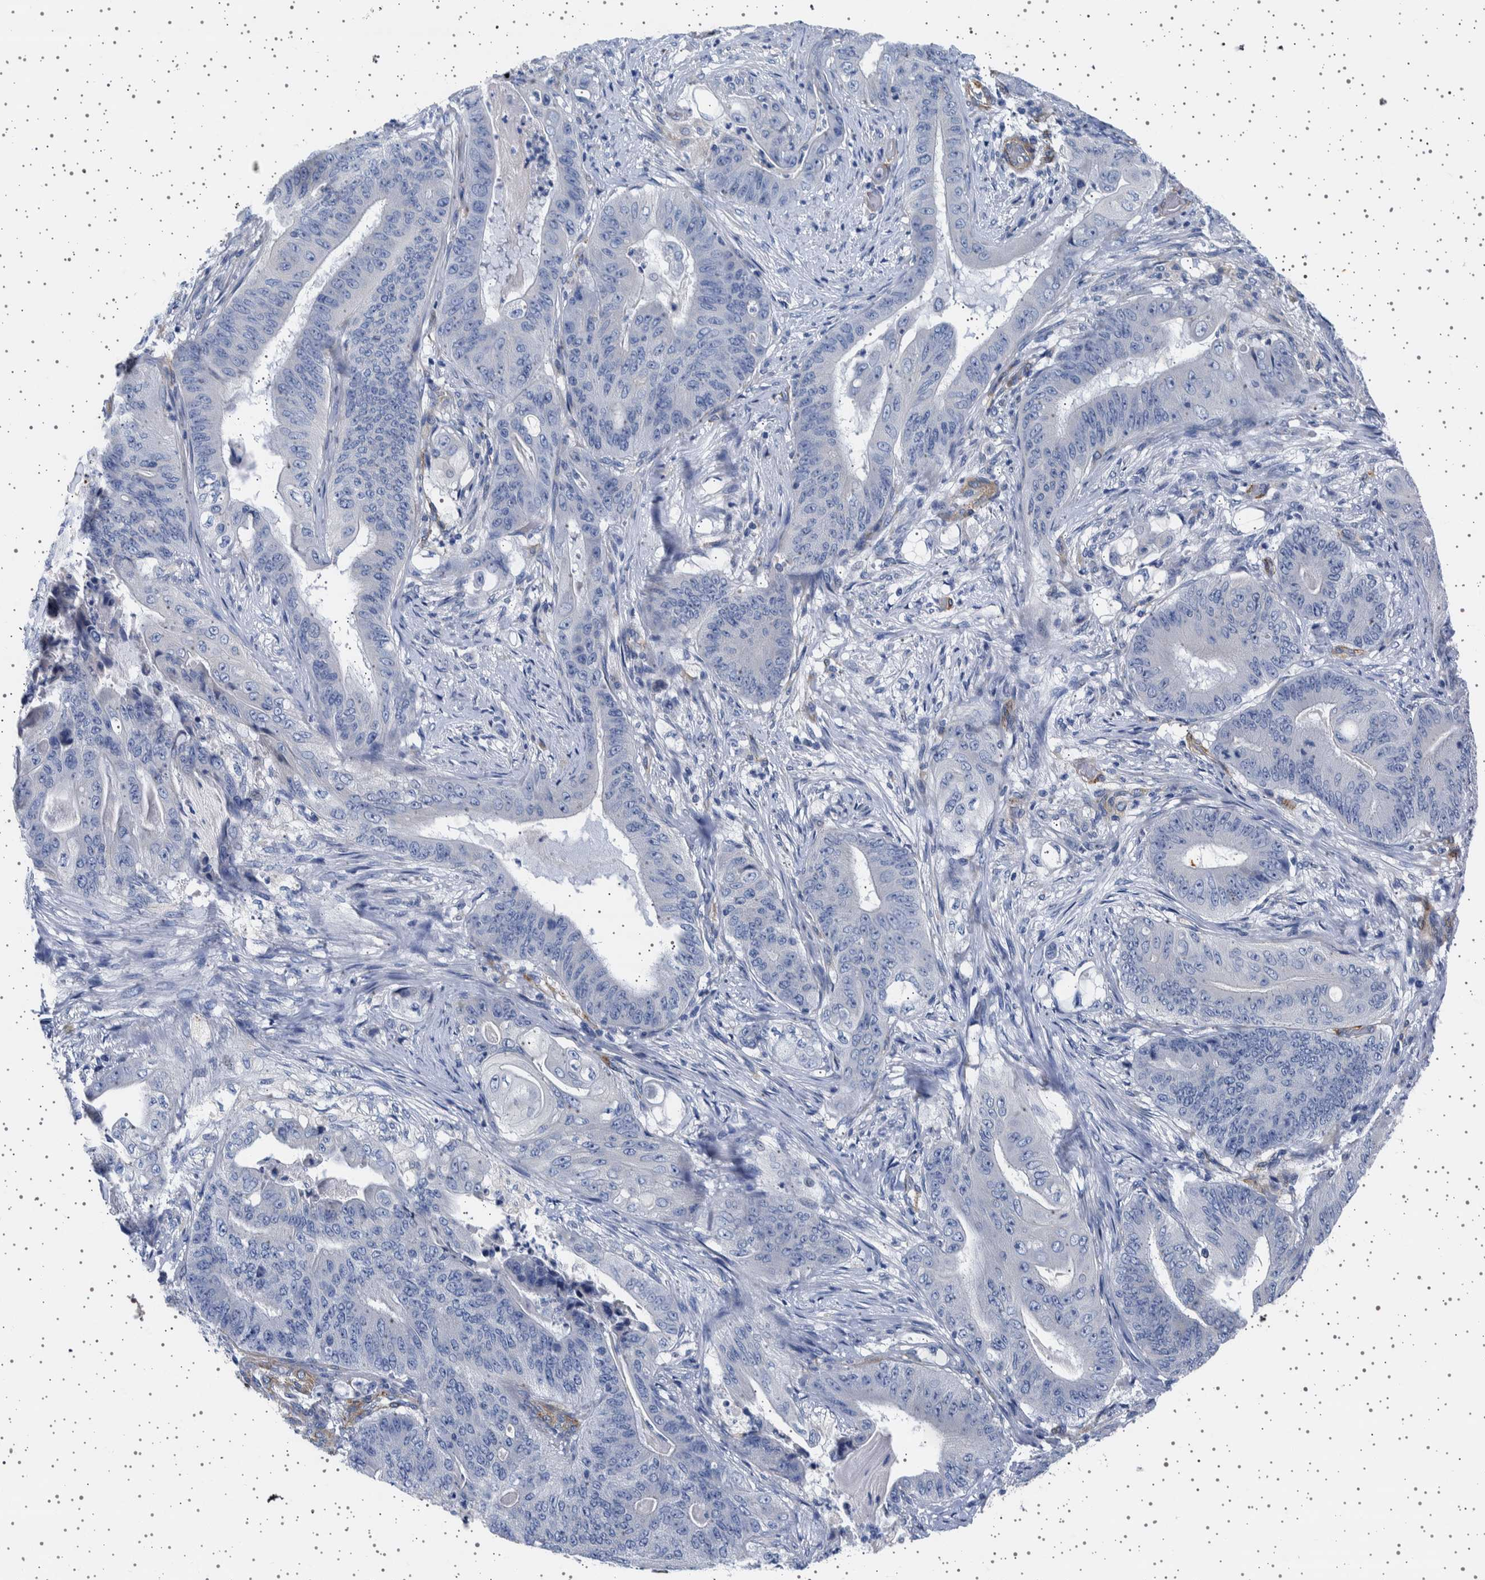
{"staining": {"intensity": "negative", "quantity": "none", "location": "none"}, "tissue": "stomach cancer", "cell_type": "Tumor cells", "image_type": "cancer", "snomed": [{"axis": "morphology", "description": "Adenocarcinoma, NOS"}, {"axis": "topography", "description": "Stomach"}], "caption": "A high-resolution histopathology image shows IHC staining of stomach cancer, which reveals no significant expression in tumor cells. (DAB (3,3'-diaminobenzidine) immunohistochemistry (IHC), high magnification).", "gene": "SEPTIN4", "patient": {"sex": "female", "age": 73}}